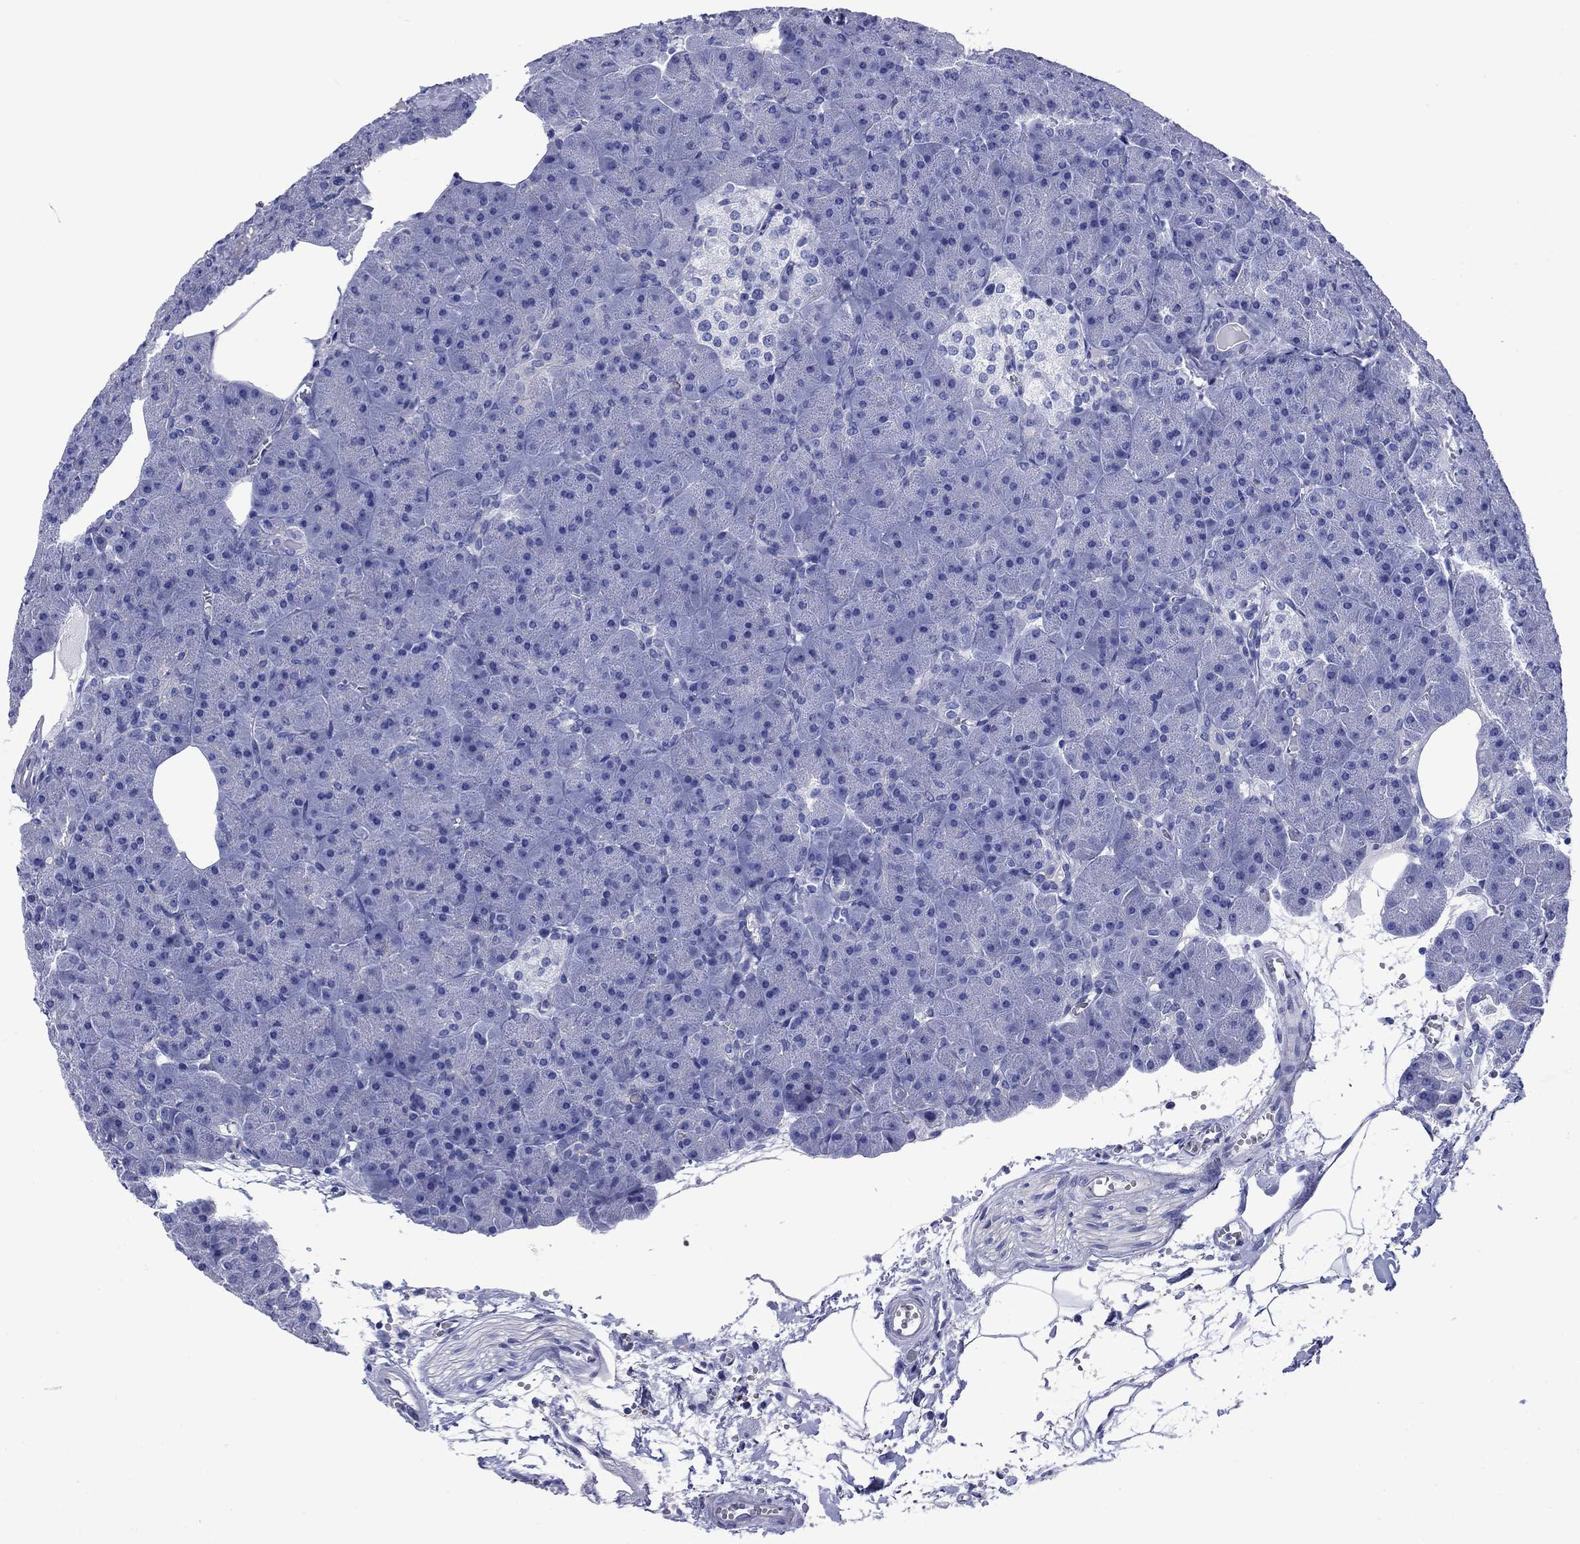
{"staining": {"intensity": "negative", "quantity": "none", "location": "none"}, "tissue": "pancreas", "cell_type": "Exocrine glandular cells", "image_type": "normal", "snomed": [{"axis": "morphology", "description": "Normal tissue, NOS"}, {"axis": "topography", "description": "Pancreas"}], "caption": "A histopathology image of pancreas stained for a protein exhibits no brown staining in exocrine glandular cells.", "gene": "SLC1A2", "patient": {"sex": "male", "age": 61}}